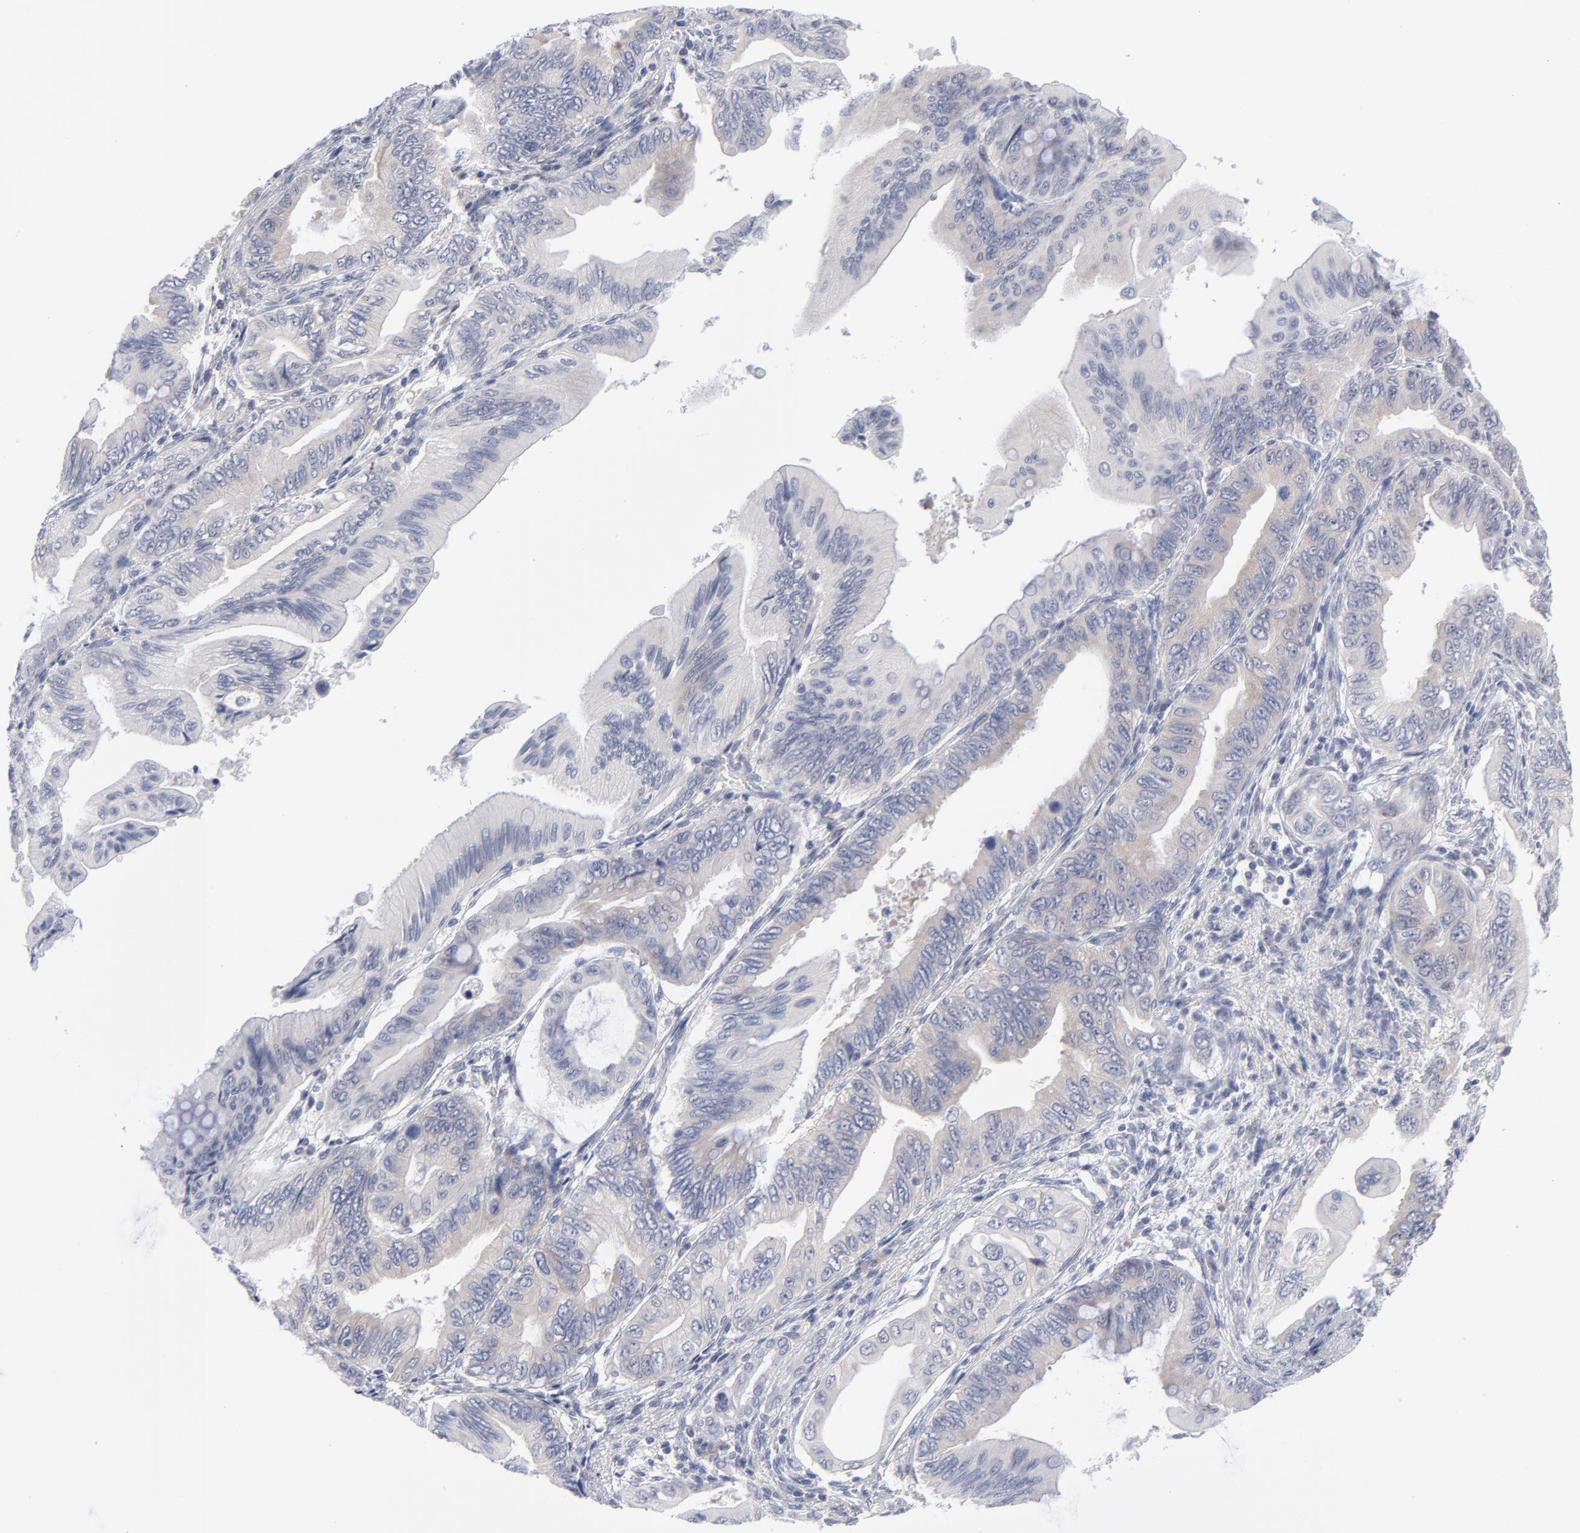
{"staining": {"intensity": "negative", "quantity": "none", "location": "none"}, "tissue": "pancreatic cancer", "cell_type": "Tumor cells", "image_type": "cancer", "snomed": [{"axis": "morphology", "description": "Adenocarcinoma, NOS"}, {"axis": "topography", "description": "Pancreas"}], "caption": "This is an IHC micrograph of human pancreatic cancer (adenocarcinoma). There is no staining in tumor cells.", "gene": "RPS24", "patient": {"sex": "female", "age": 66}}